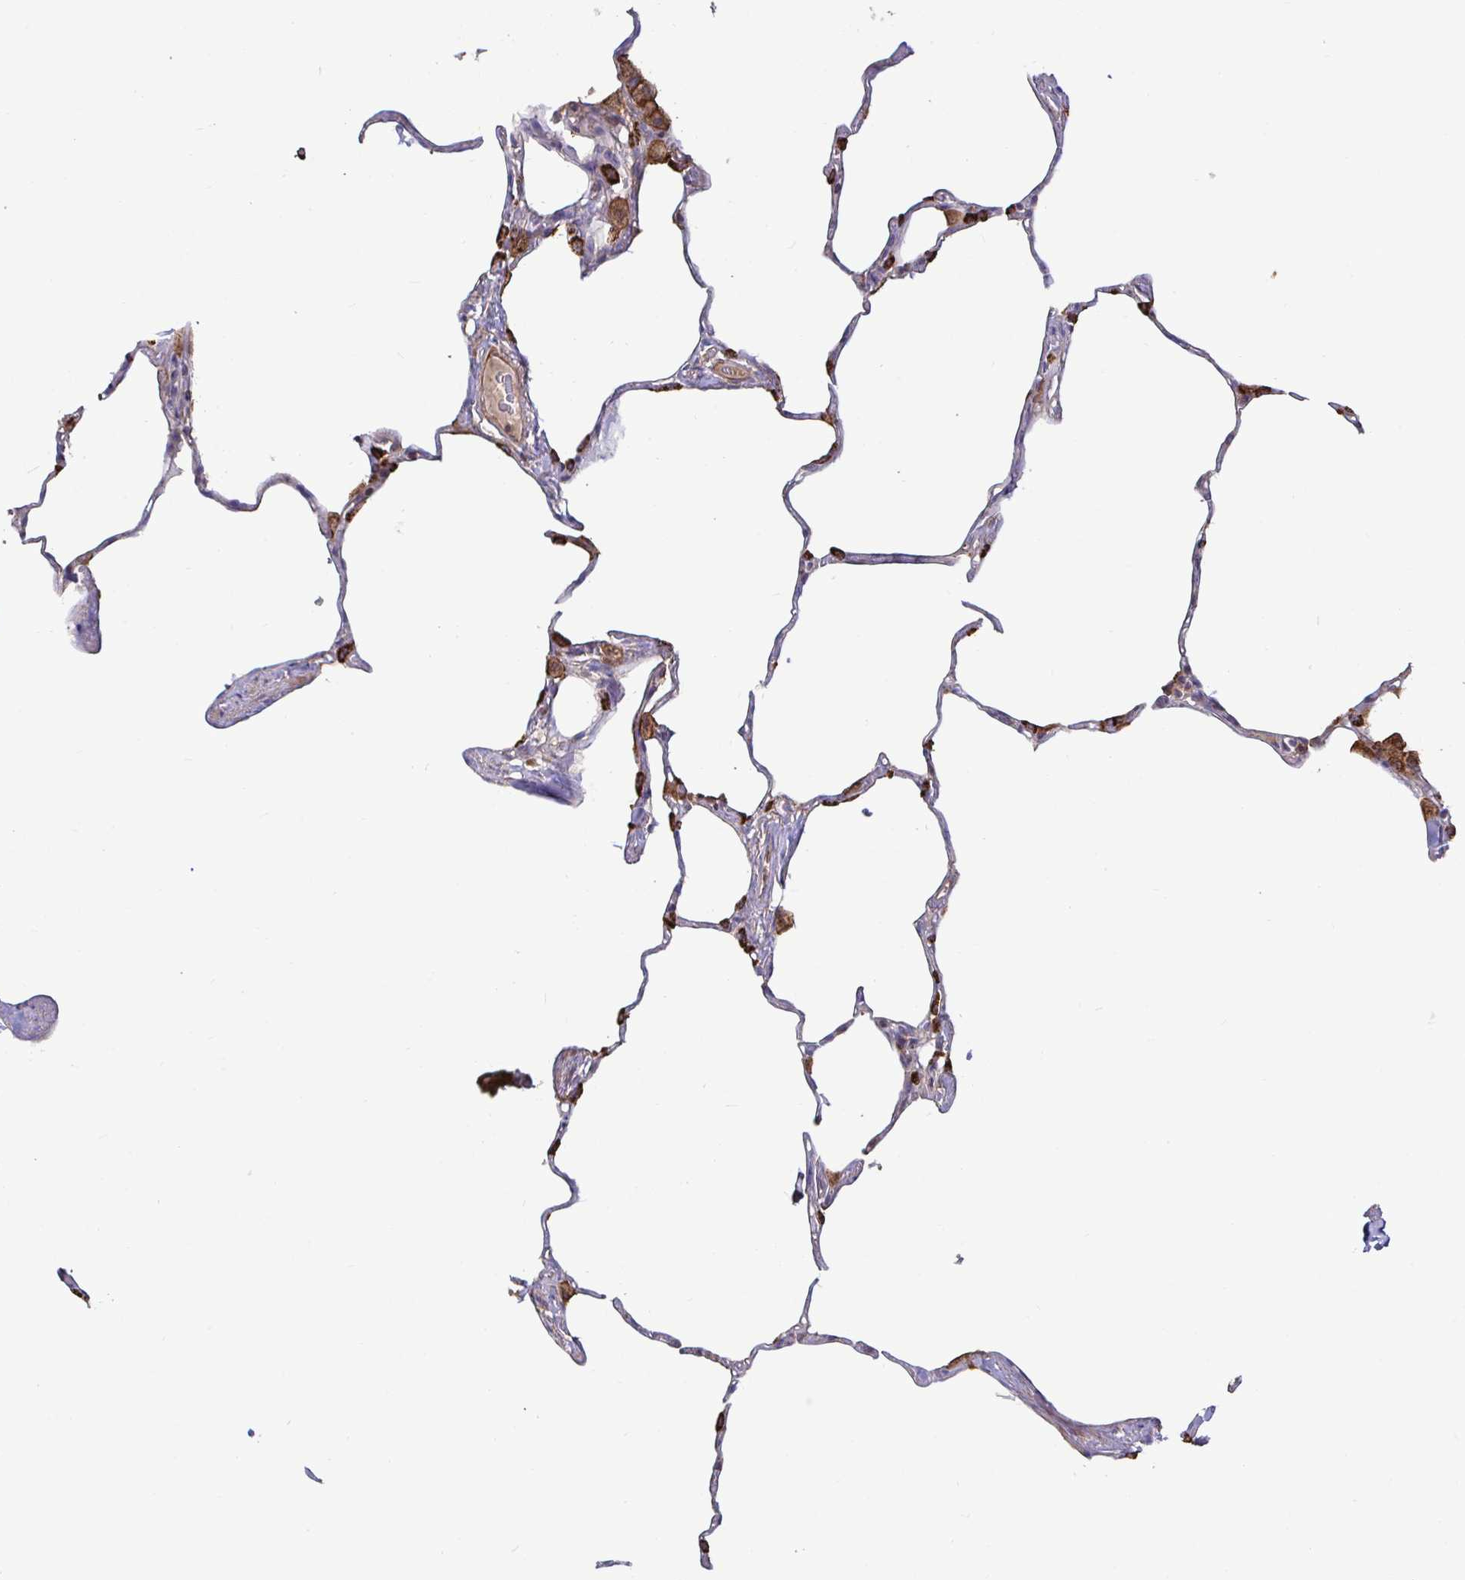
{"staining": {"intensity": "strong", "quantity": "25%-75%", "location": "cytoplasmic/membranous"}, "tissue": "lung", "cell_type": "Alveolar cells", "image_type": "normal", "snomed": [{"axis": "morphology", "description": "Normal tissue, NOS"}, {"axis": "topography", "description": "Lung"}], "caption": "Alveolar cells reveal strong cytoplasmic/membranous expression in approximately 25%-75% of cells in benign lung. The staining was performed using DAB (3,3'-diaminobenzidine) to visualize the protein expression in brown, while the nuclei were stained in blue with hematoxylin (Magnification: 20x).", "gene": "SPRY1", "patient": {"sex": "male", "age": 65}}